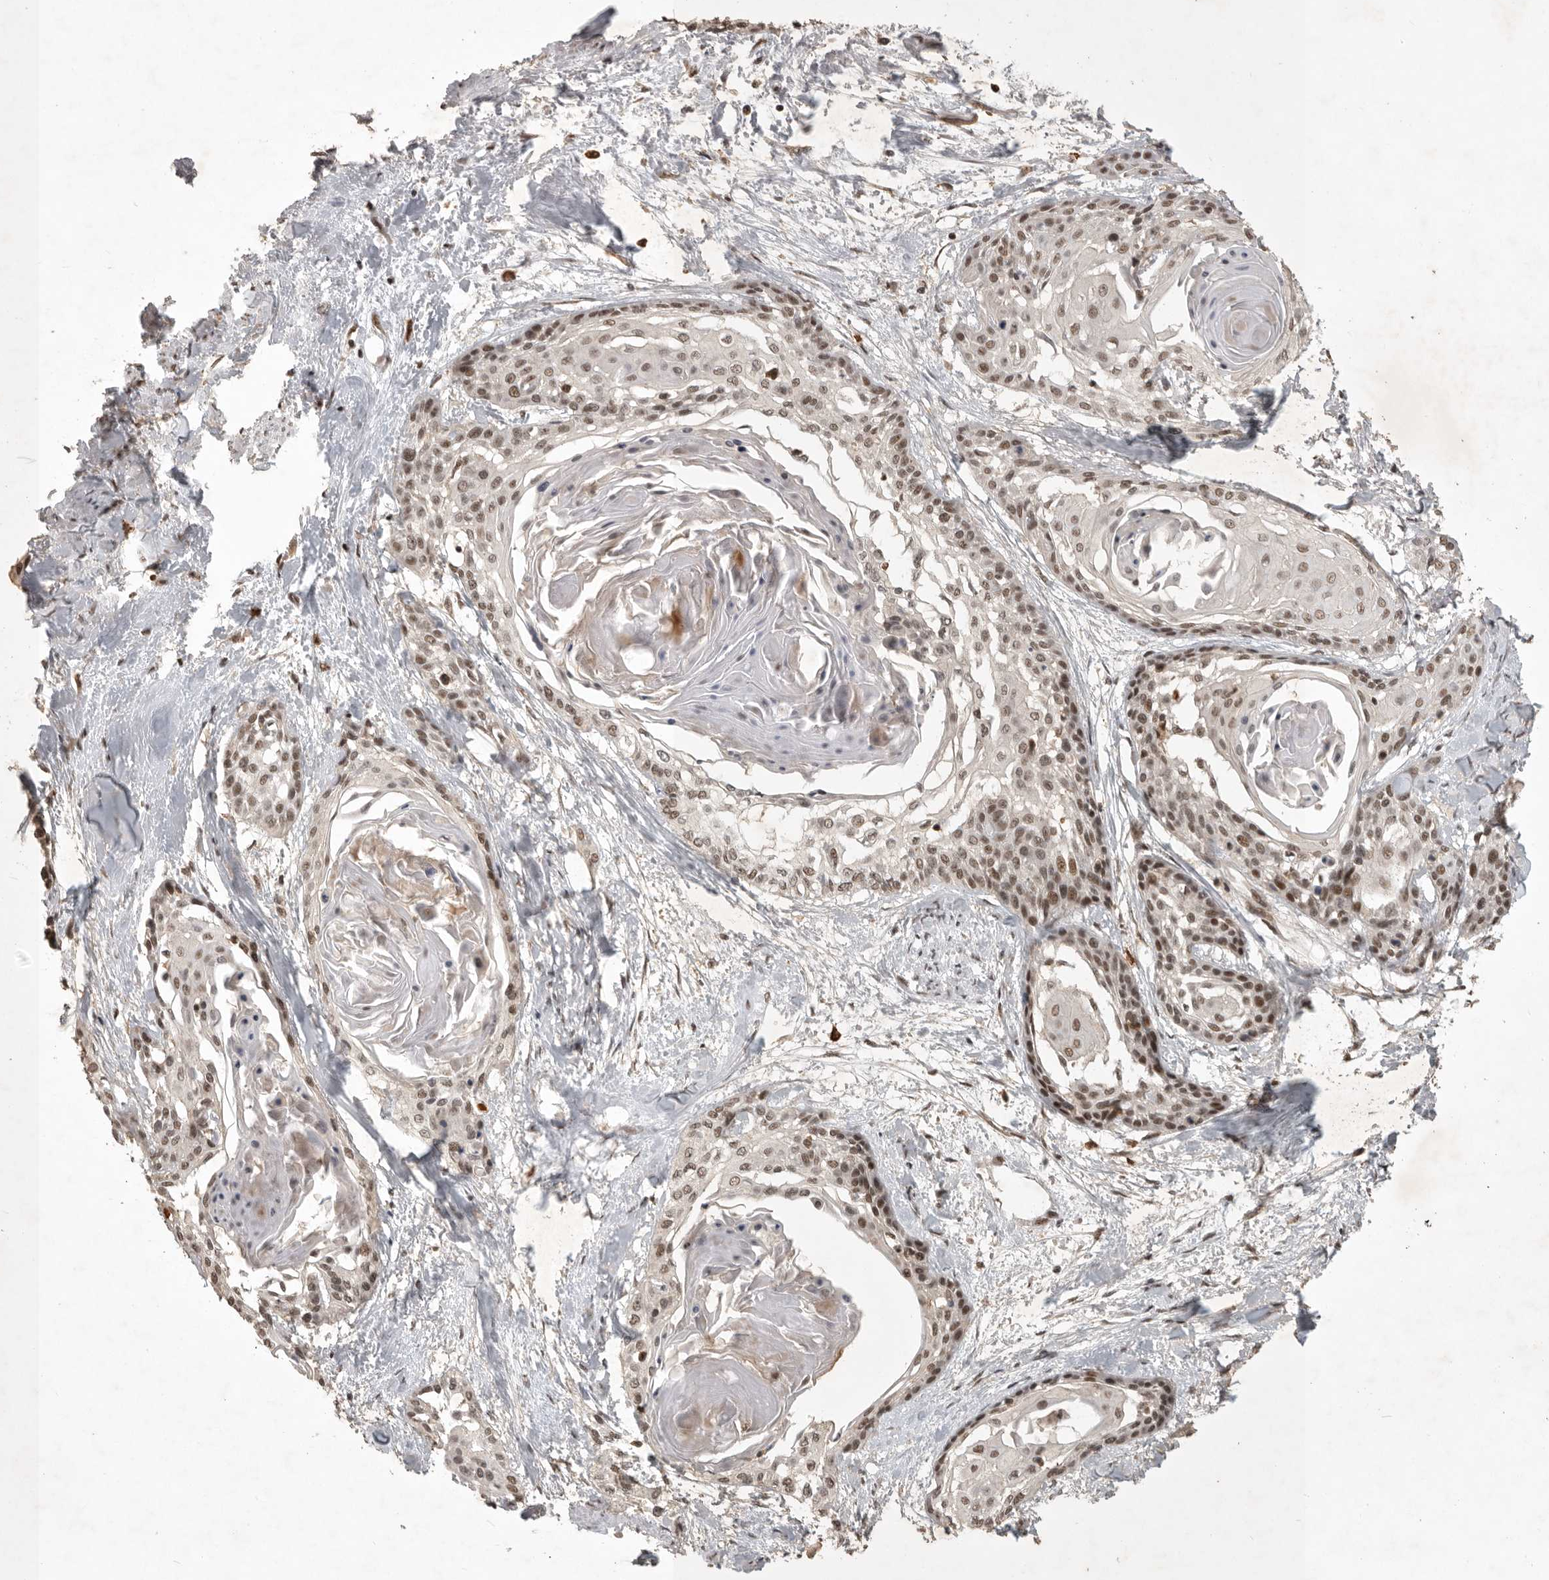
{"staining": {"intensity": "moderate", "quantity": ">75%", "location": "nuclear"}, "tissue": "cervical cancer", "cell_type": "Tumor cells", "image_type": "cancer", "snomed": [{"axis": "morphology", "description": "Squamous cell carcinoma, NOS"}, {"axis": "topography", "description": "Cervix"}], "caption": "Moderate nuclear staining for a protein is appreciated in approximately >75% of tumor cells of squamous cell carcinoma (cervical) using immunohistochemistry (IHC).", "gene": "CBLL1", "patient": {"sex": "female", "age": 57}}